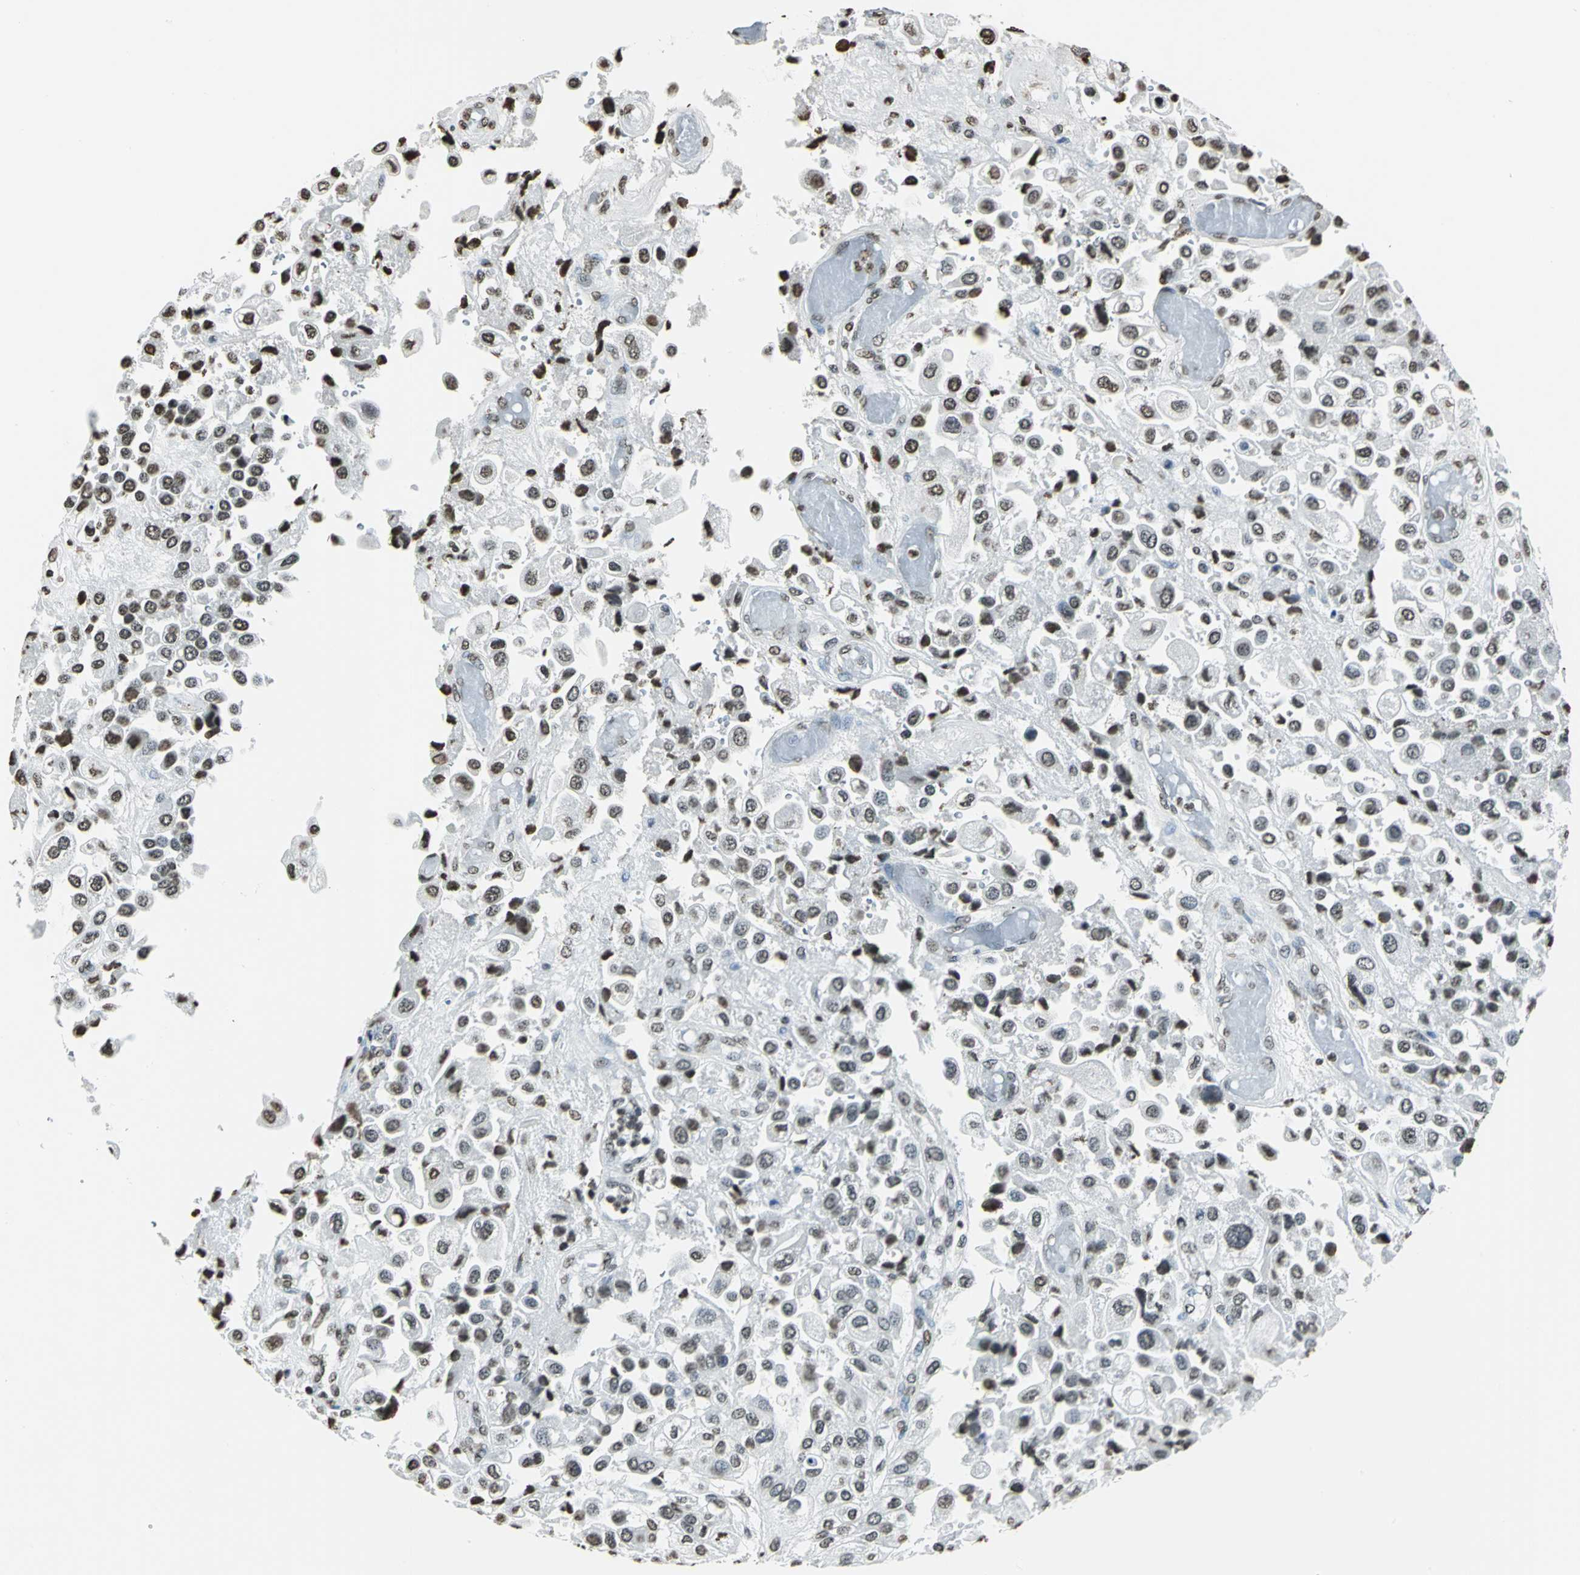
{"staining": {"intensity": "moderate", "quantity": ">75%", "location": "nuclear"}, "tissue": "urothelial cancer", "cell_type": "Tumor cells", "image_type": "cancer", "snomed": [{"axis": "morphology", "description": "Urothelial carcinoma, High grade"}, {"axis": "topography", "description": "Urinary bladder"}], "caption": "Protein staining demonstrates moderate nuclear positivity in approximately >75% of tumor cells in urothelial cancer.", "gene": "MCM4", "patient": {"sex": "female", "age": 64}}